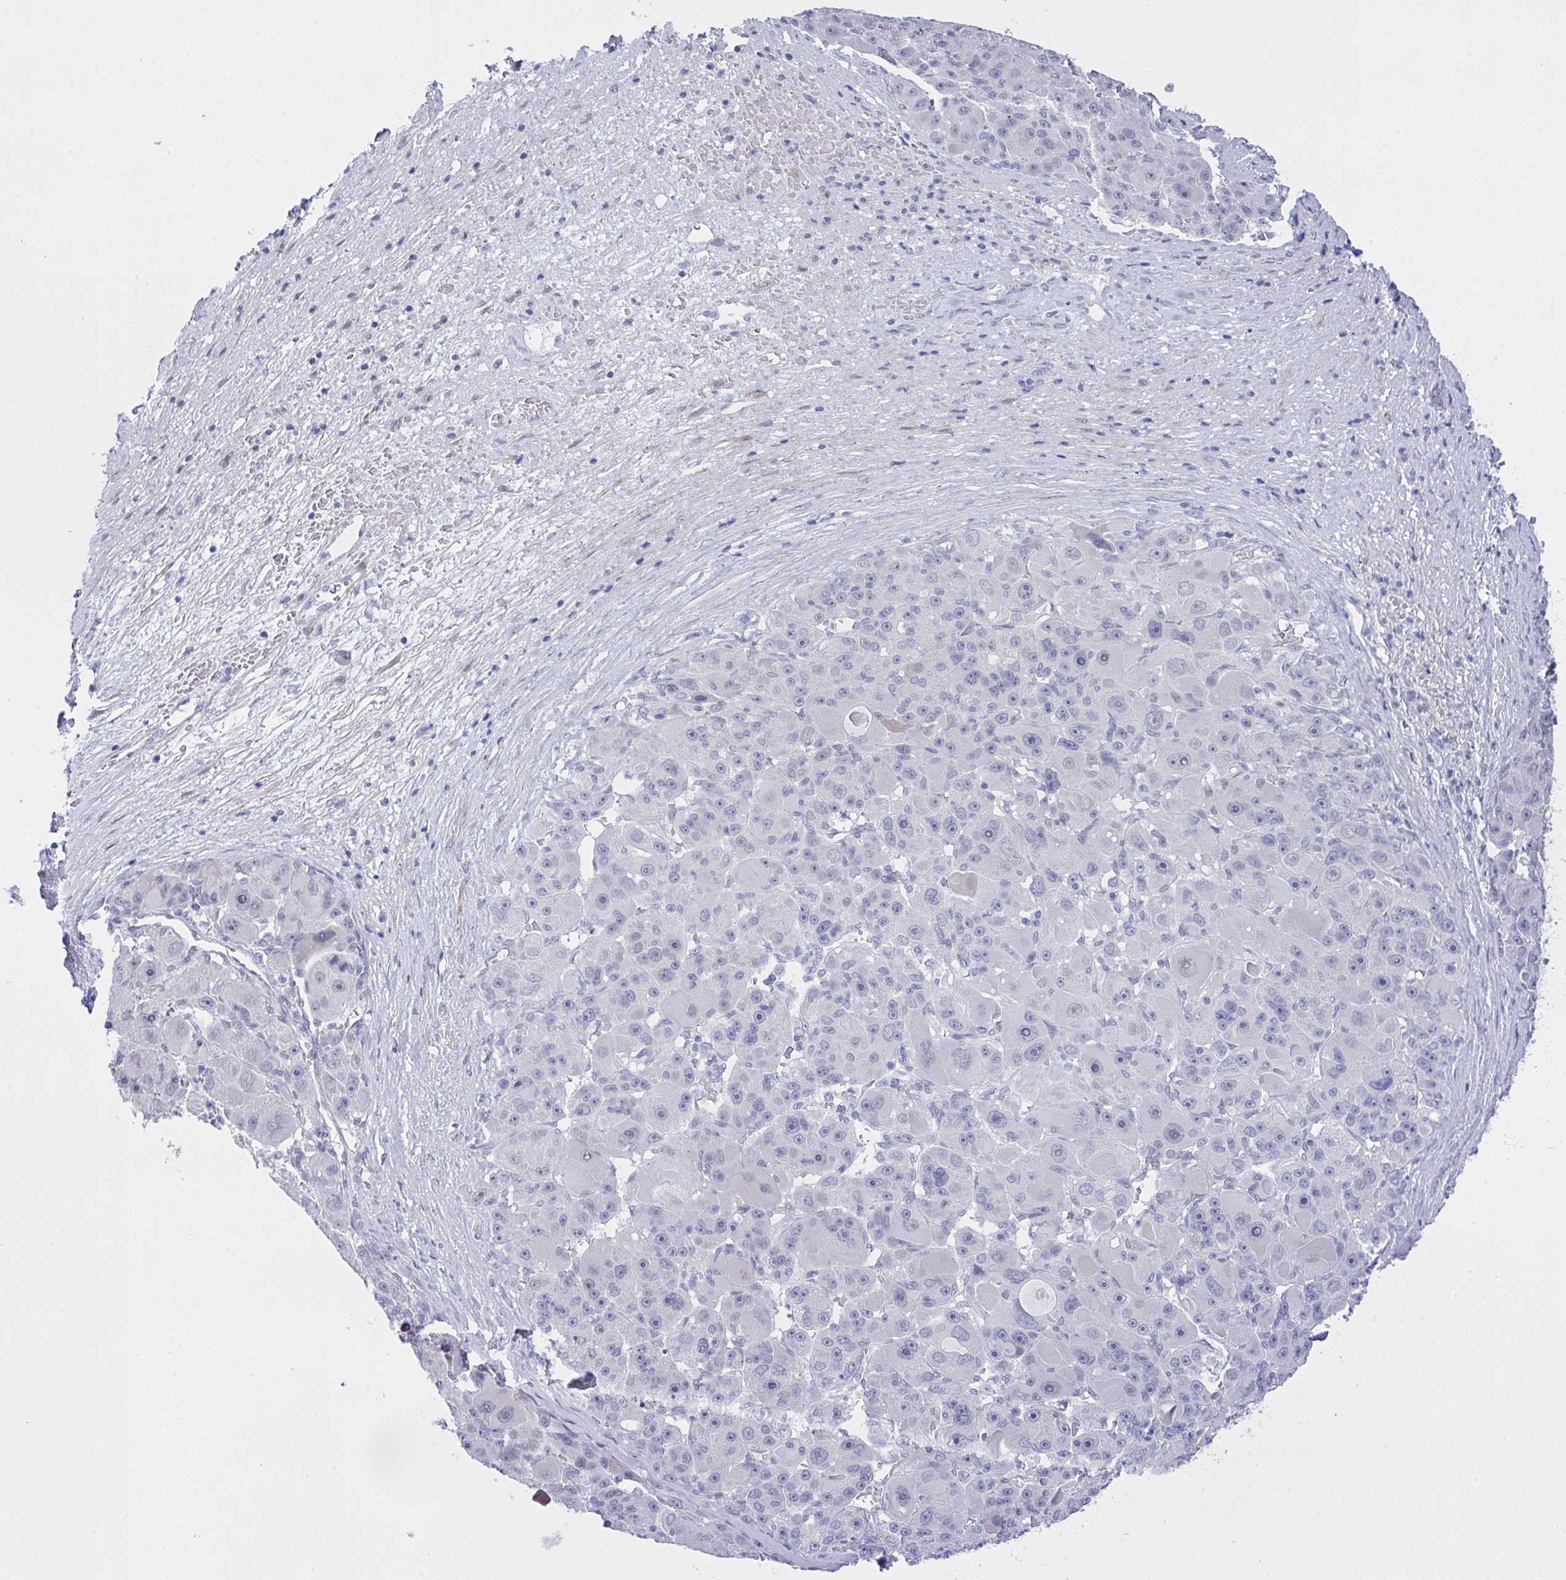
{"staining": {"intensity": "negative", "quantity": "none", "location": "none"}, "tissue": "liver cancer", "cell_type": "Tumor cells", "image_type": "cancer", "snomed": [{"axis": "morphology", "description": "Carcinoma, Hepatocellular, NOS"}, {"axis": "topography", "description": "Liver"}], "caption": "A histopathology image of human liver hepatocellular carcinoma is negative for staining in tumor cells.", "gene": "FBXL22", "patient": {"sex": "male", "age": 76}}